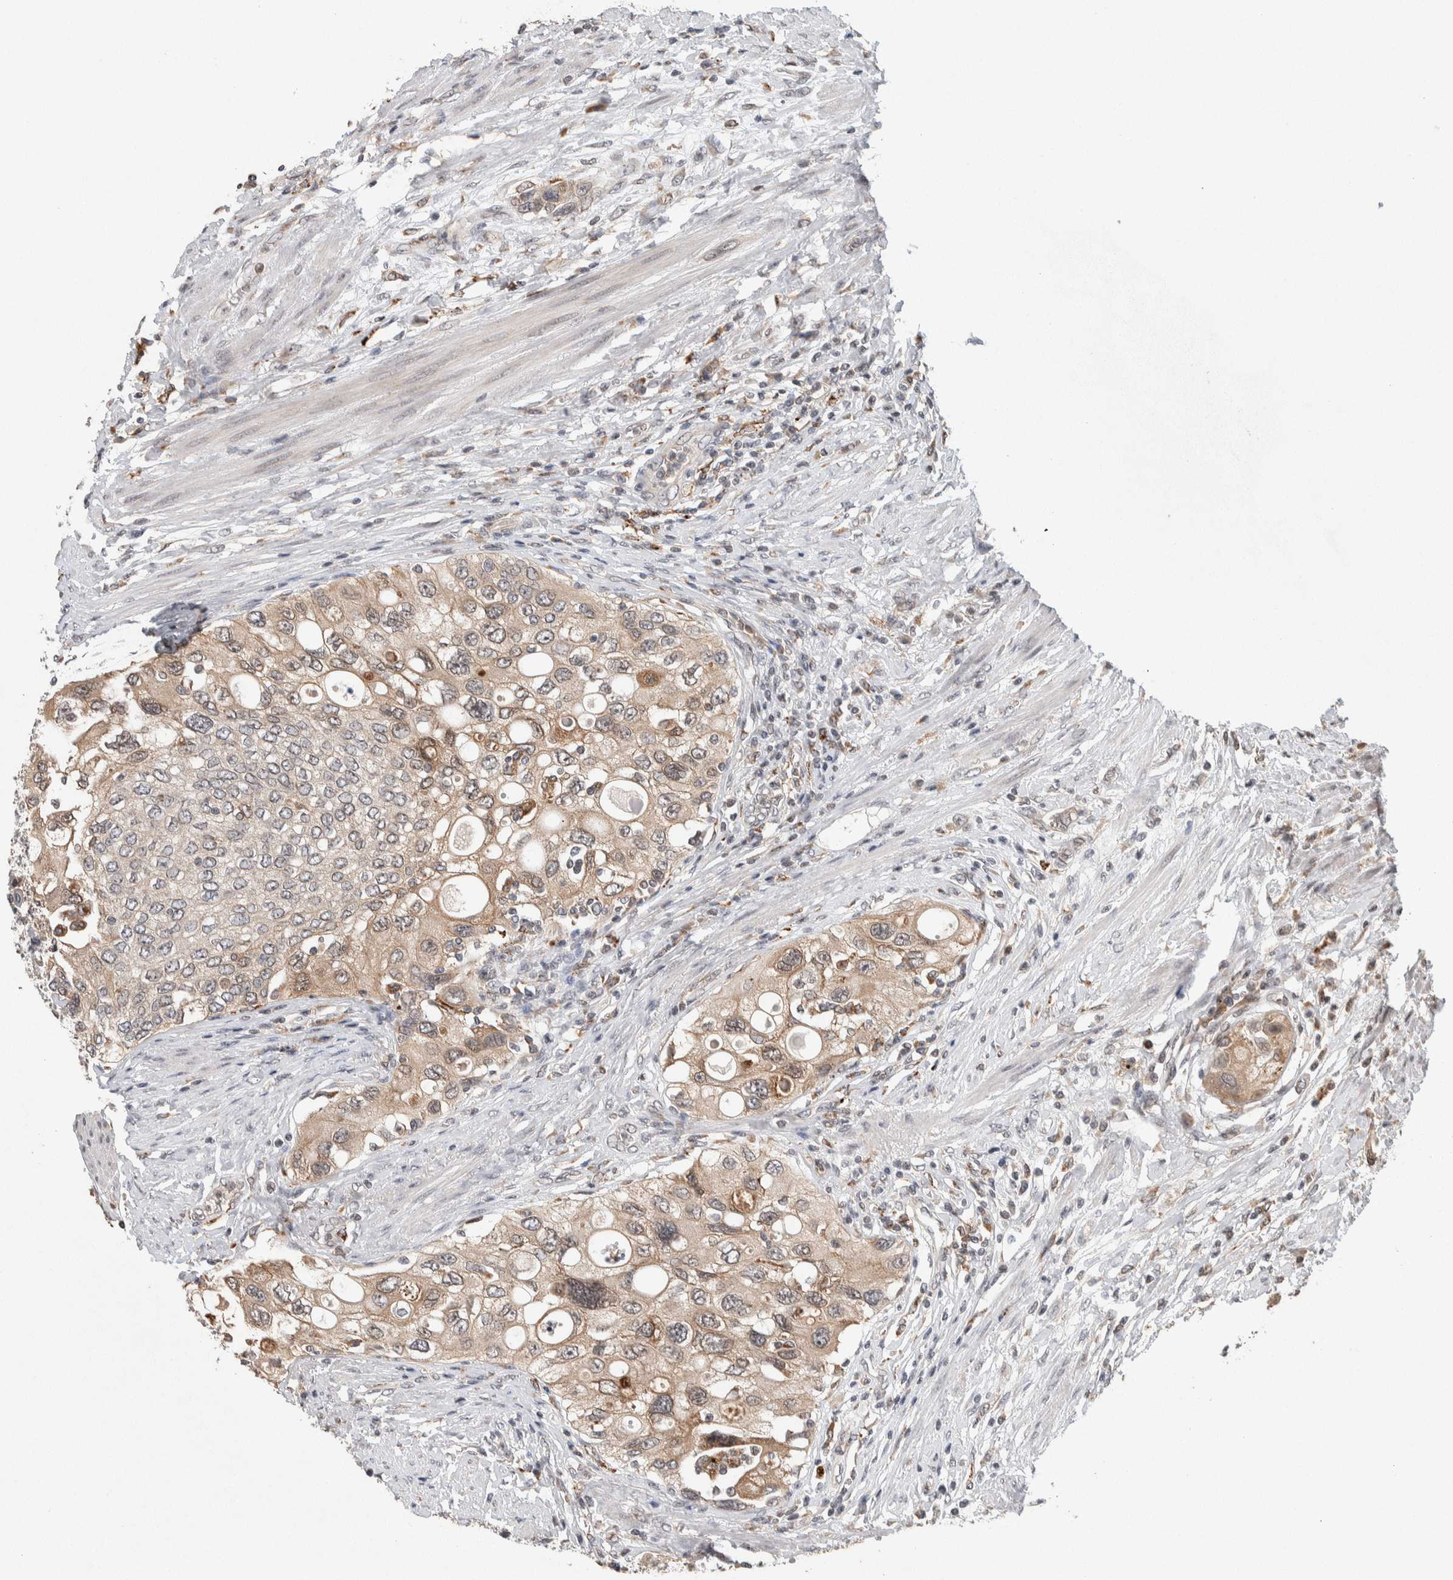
{"staining": {"intensity": "weak", "quantity": ">75%", "location": "cytoplasmic/membranous"}, "tissue": "urothelial cancer", "cell_type": "Tumor cells", "image_type": "cancer", "snomed": [{"axis": "morphology", "description": "Urothelial carcinoma, High grade"}, {"axis": "topography", "description": "Urinary bladder"}], "caption": "About >75% of tumor cells in urothelial cancer demonstrate weak cytoplasmic/membranous protein positivity as visualized by brown immunohistochemical staining.", "gene": "KCNK1", "patient": {"sex": "female", "age": 56}}